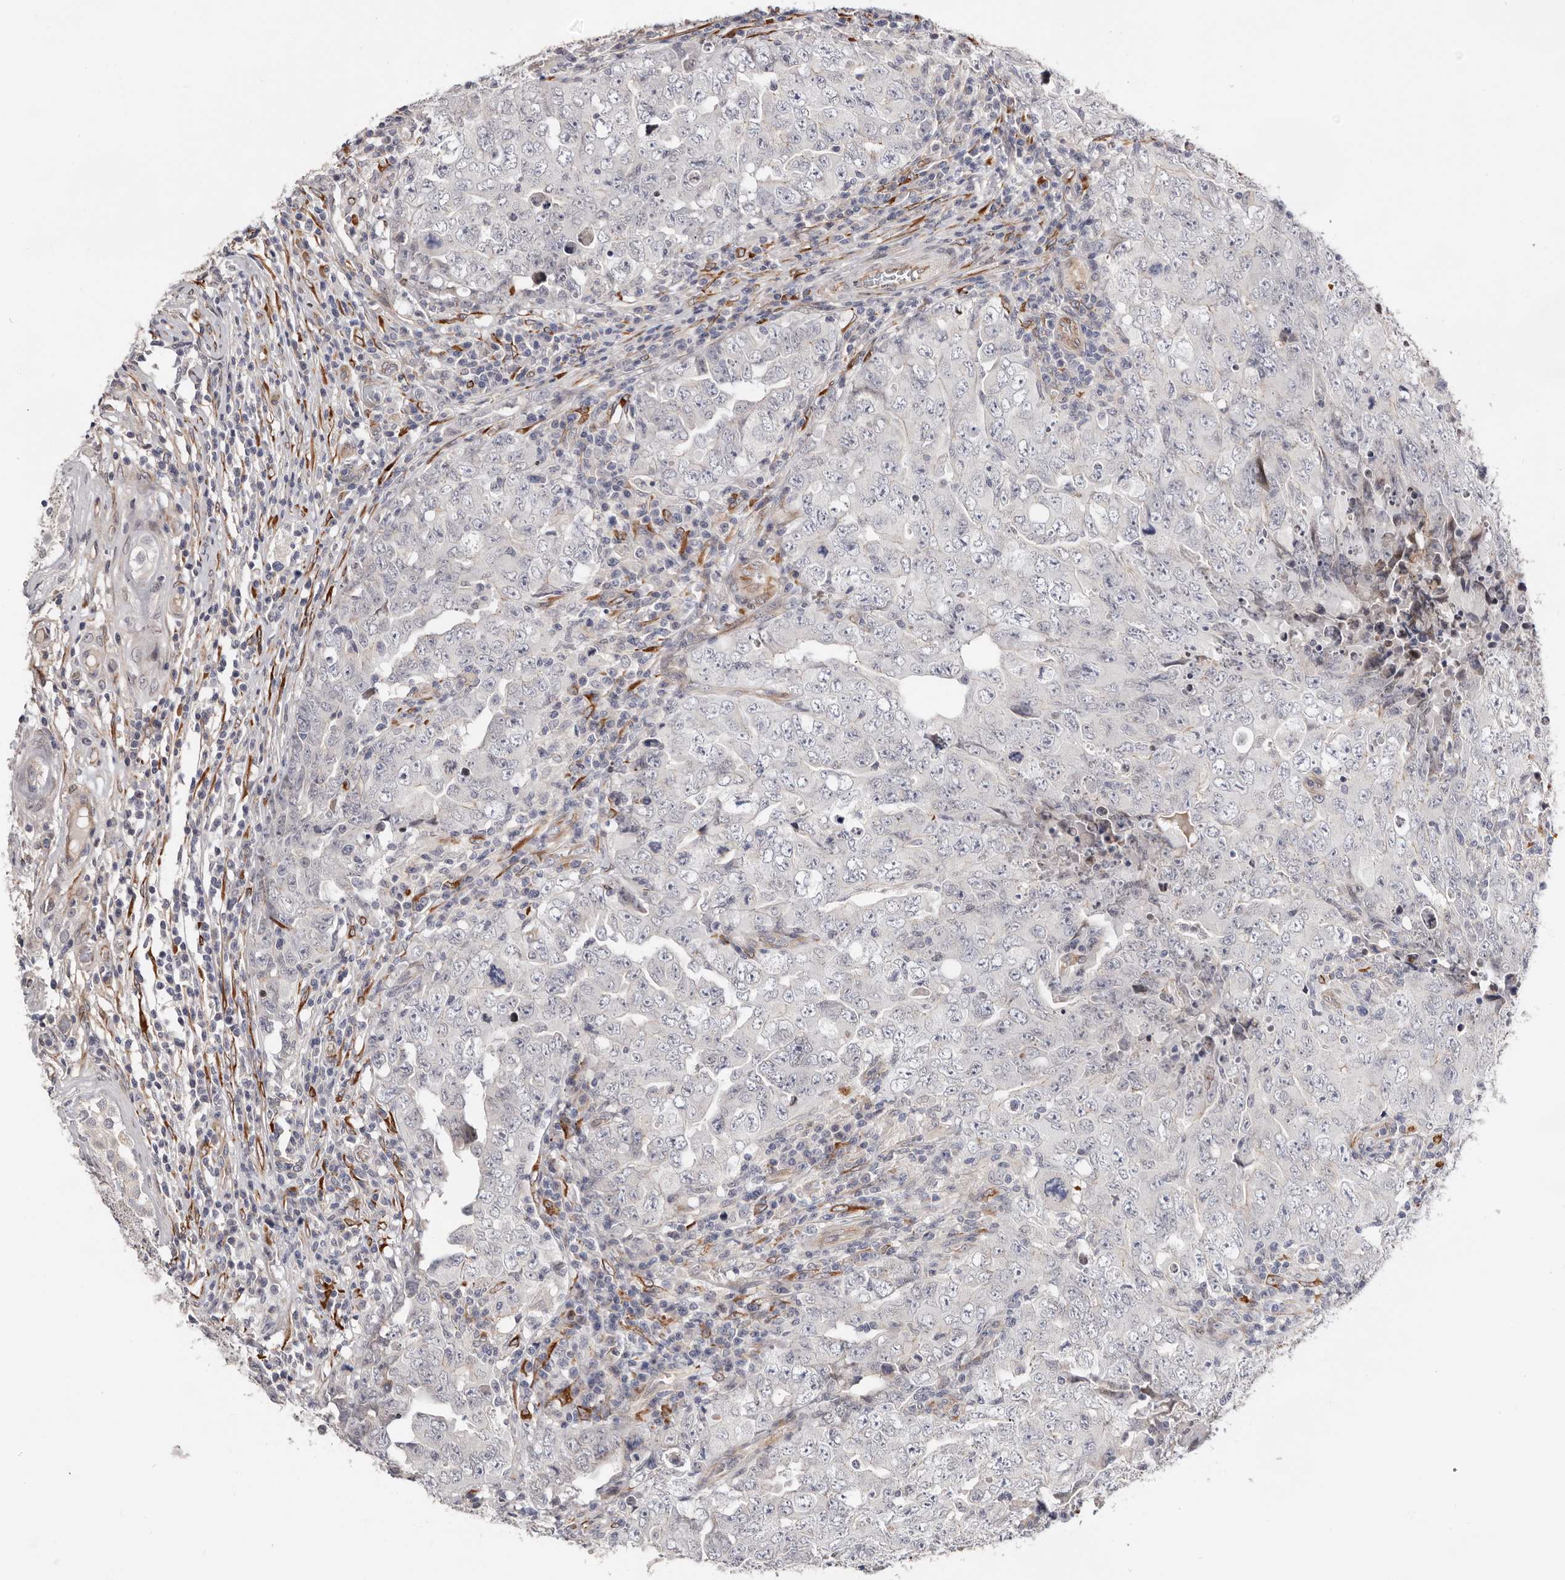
{"staining": {"intensity": "negative", "quantity": "none", "location": "none"}, "tissue": "testis cancer", "cell_type": "Tumor cells", "image_type": "cancer", "snomed": [{"axis": "morphology", "description": "Carcinoma, Embryonal, NOS"}, {"axis": "topography", "description": "Testis"}], "caption": "The IHC micrograph has no significant expression in tumor cells of testis cancer (embryonal carcinoma) tissue.", "gene": "USH1C", "patient": {"sex": "male", "age": 26}}